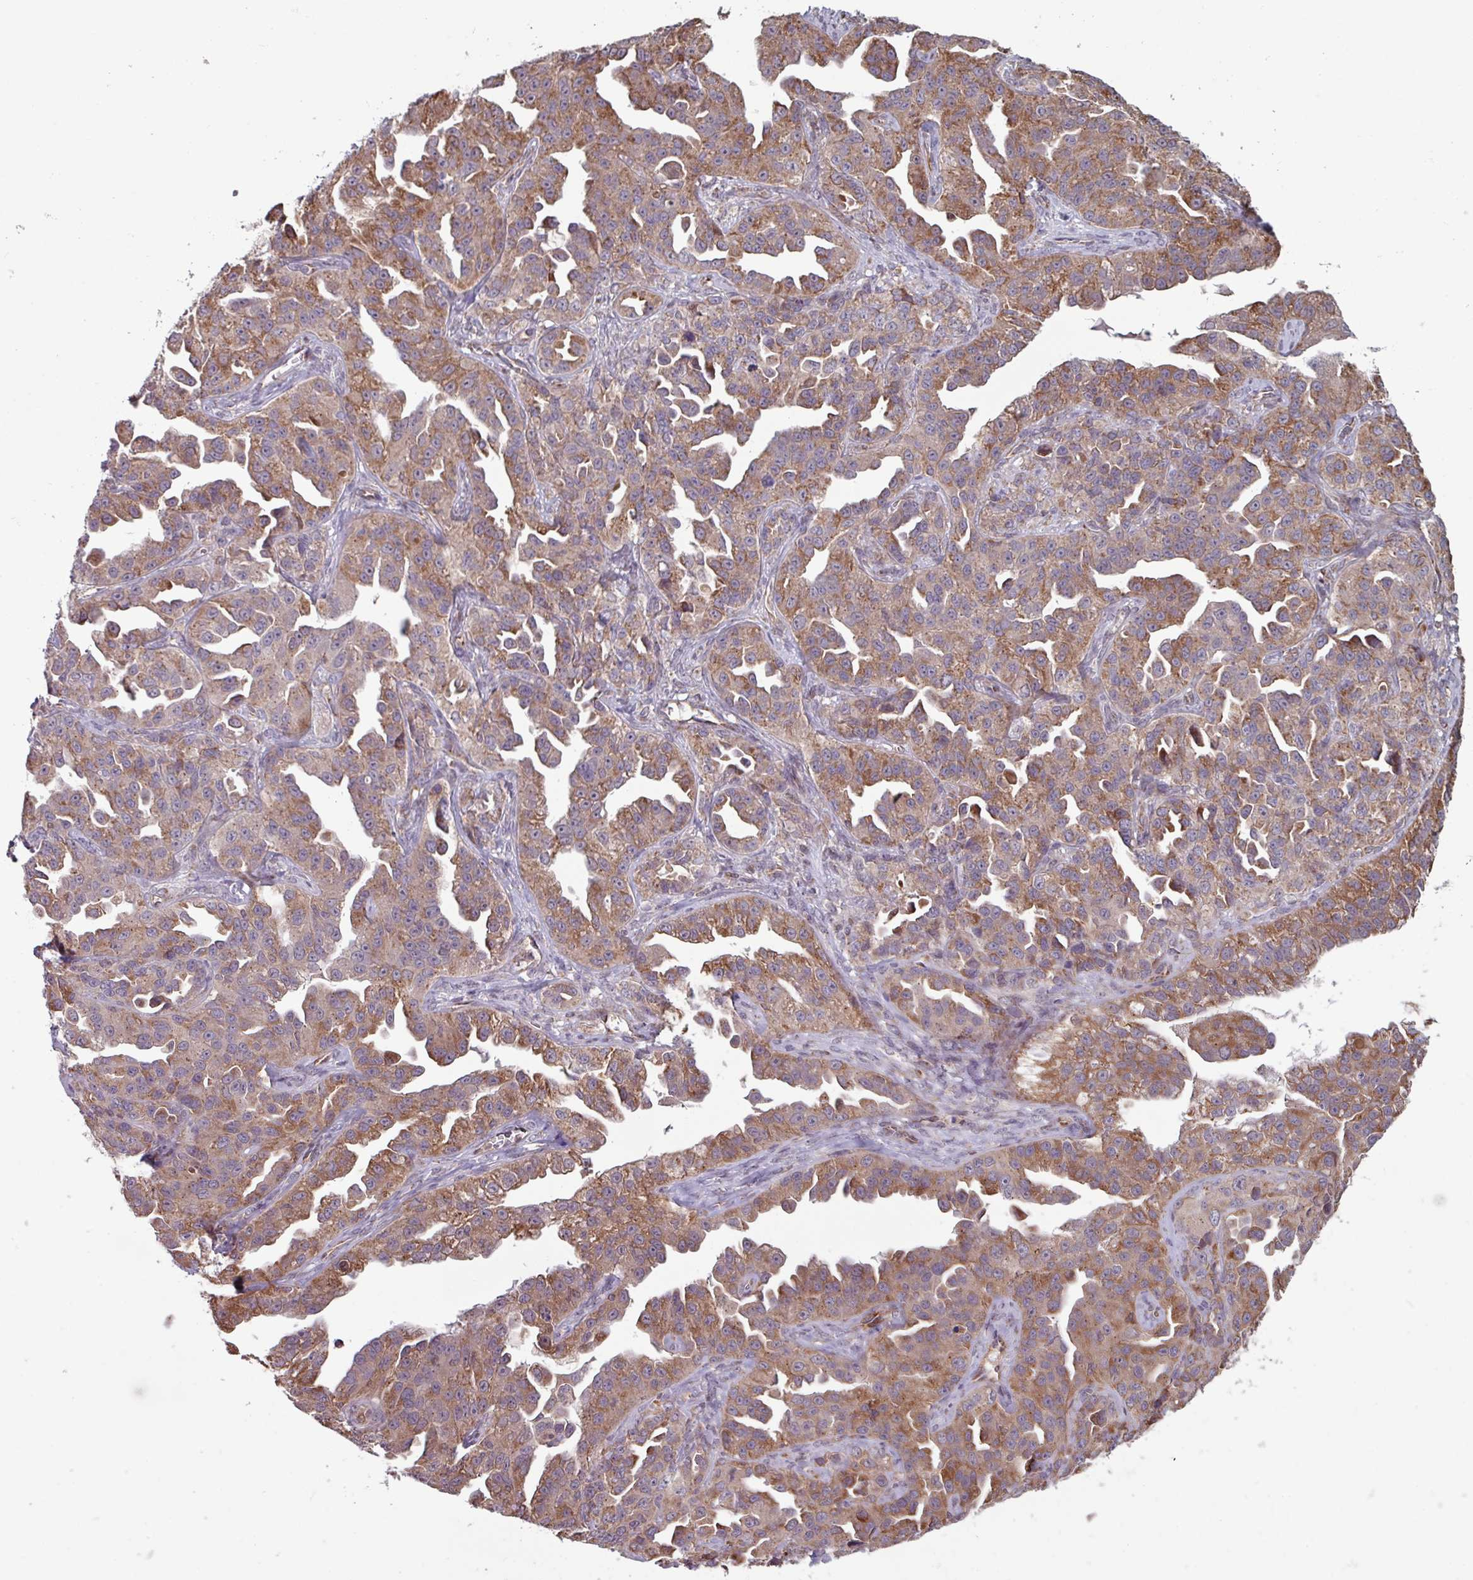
{"staining": {"intensity": "moderate", "quantity": "25%-75%", "location": "cytoplasmic/membranous"}, "tissue": "ovarian cancer", "cell_type": "Tumor cells", "image_type": "cancer", "snomed": [{"axis": "morphology", "description": "Cystadenocarcinoma, serous, NOS"}, {"axis": "topography", "description": "Ovary"}], "caption": "Protein analysis of ovarian cancer tissue exhibits moderate cytoplasmic/membranous expression in about 25%-75% of tumor cells. (brown staining indicates protein expression, while blue staining denotes nuclei).", "gene": "COX7C", "patient": {"sex": "female", "age": 75}}